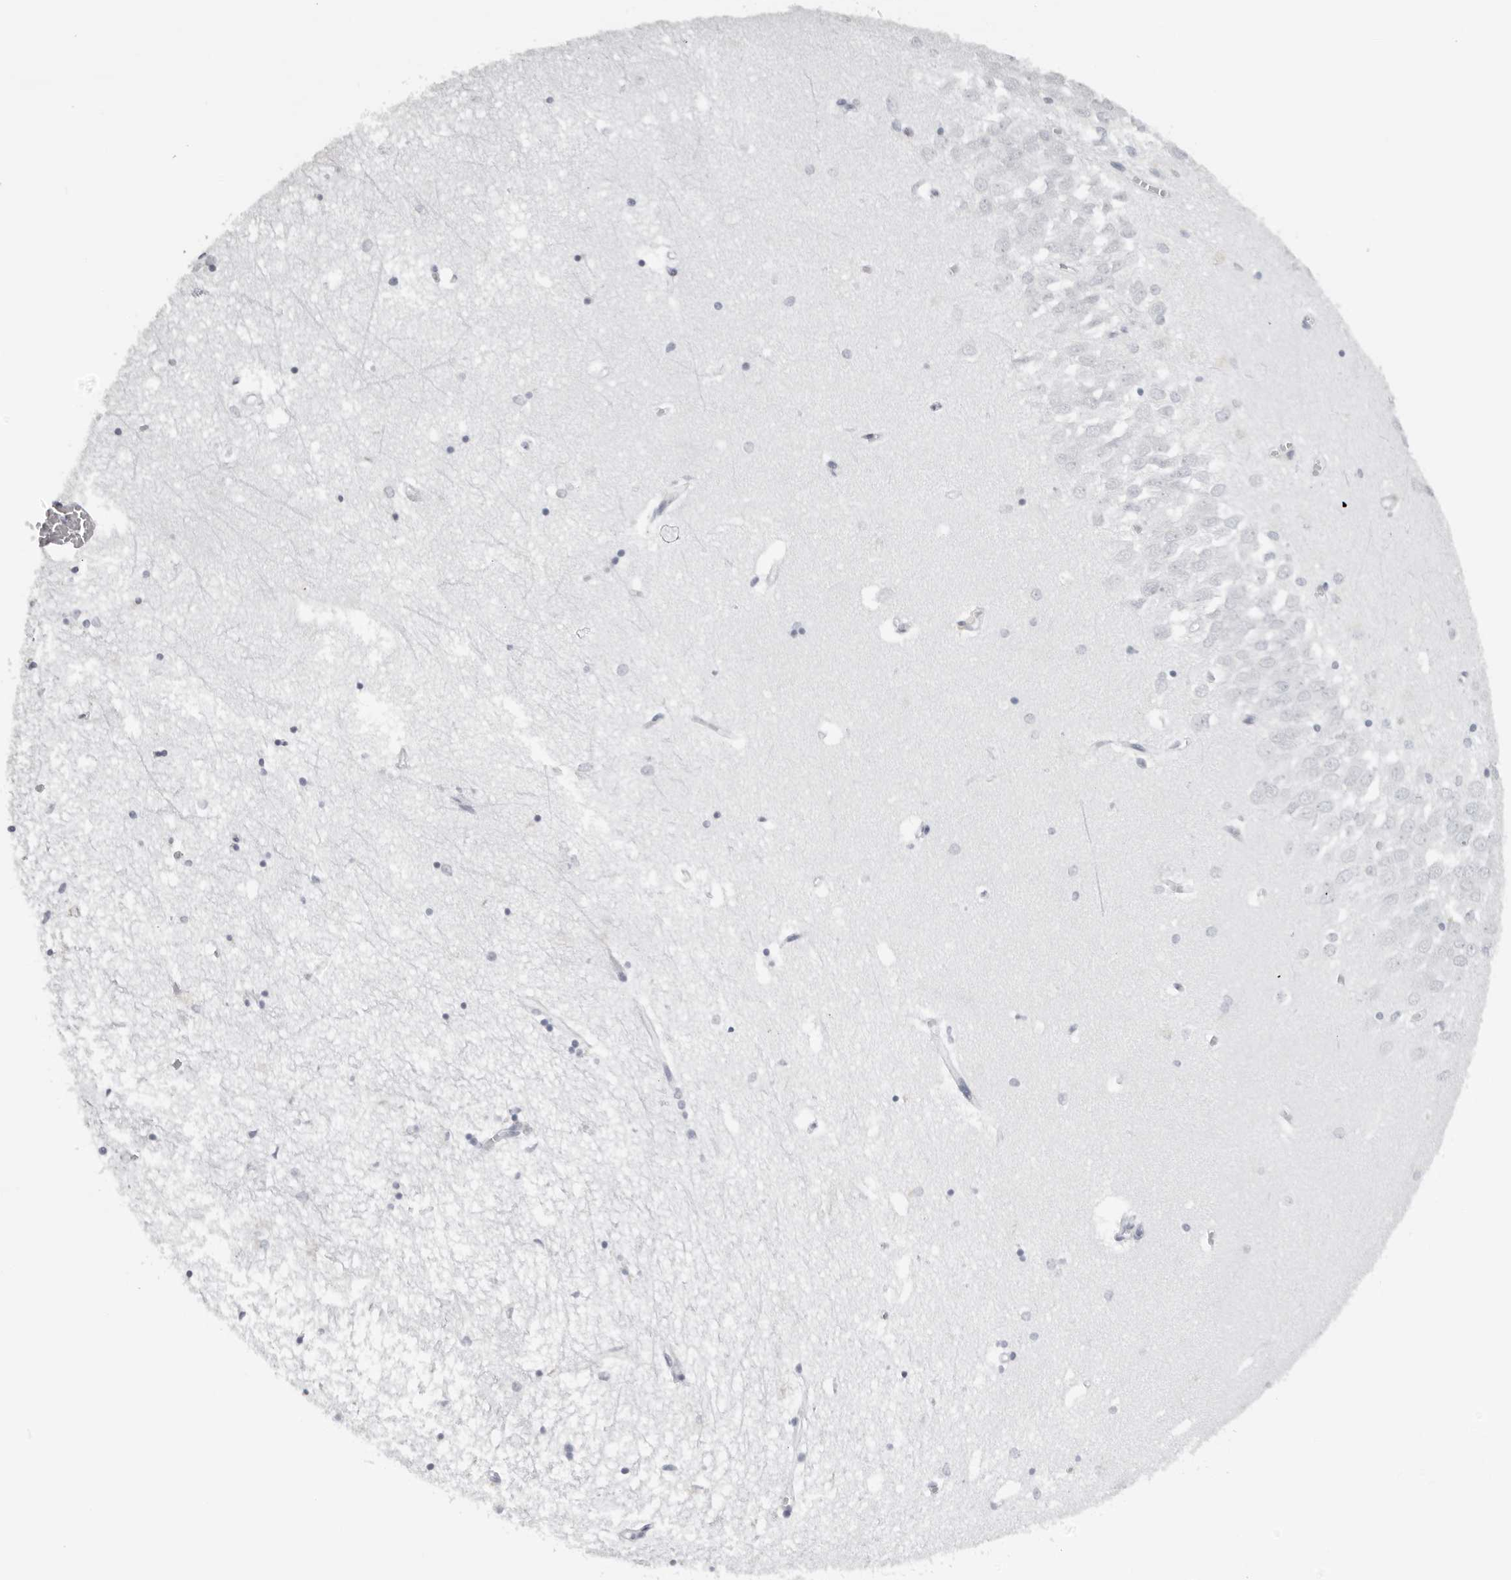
{"staining": {"intensity": "negative", "quantity": "none", "location": "none"}, "tissue": "hippocampus", "cell_type": "Glial cells", "image_type": "normal", "snomed": [{"axis": "morphology", "description": "Normal tissue, NOS"}, {"axis": "topography", "description": "Hippocampus"}], "caption": "This is a micrograph of immunohistochemistry (IHC) staining of unremarkable hippocampus, which shows no staining in glial cells. The staining was performed using DAB (3,3'-diaminobenzidine) to visualize the protein expression in brown, while the nuclei were stained in blue with hematoxylin (Magnification: 20x).", "gene": "CASP7", "patient": {"sex": "male", "age": 70}}